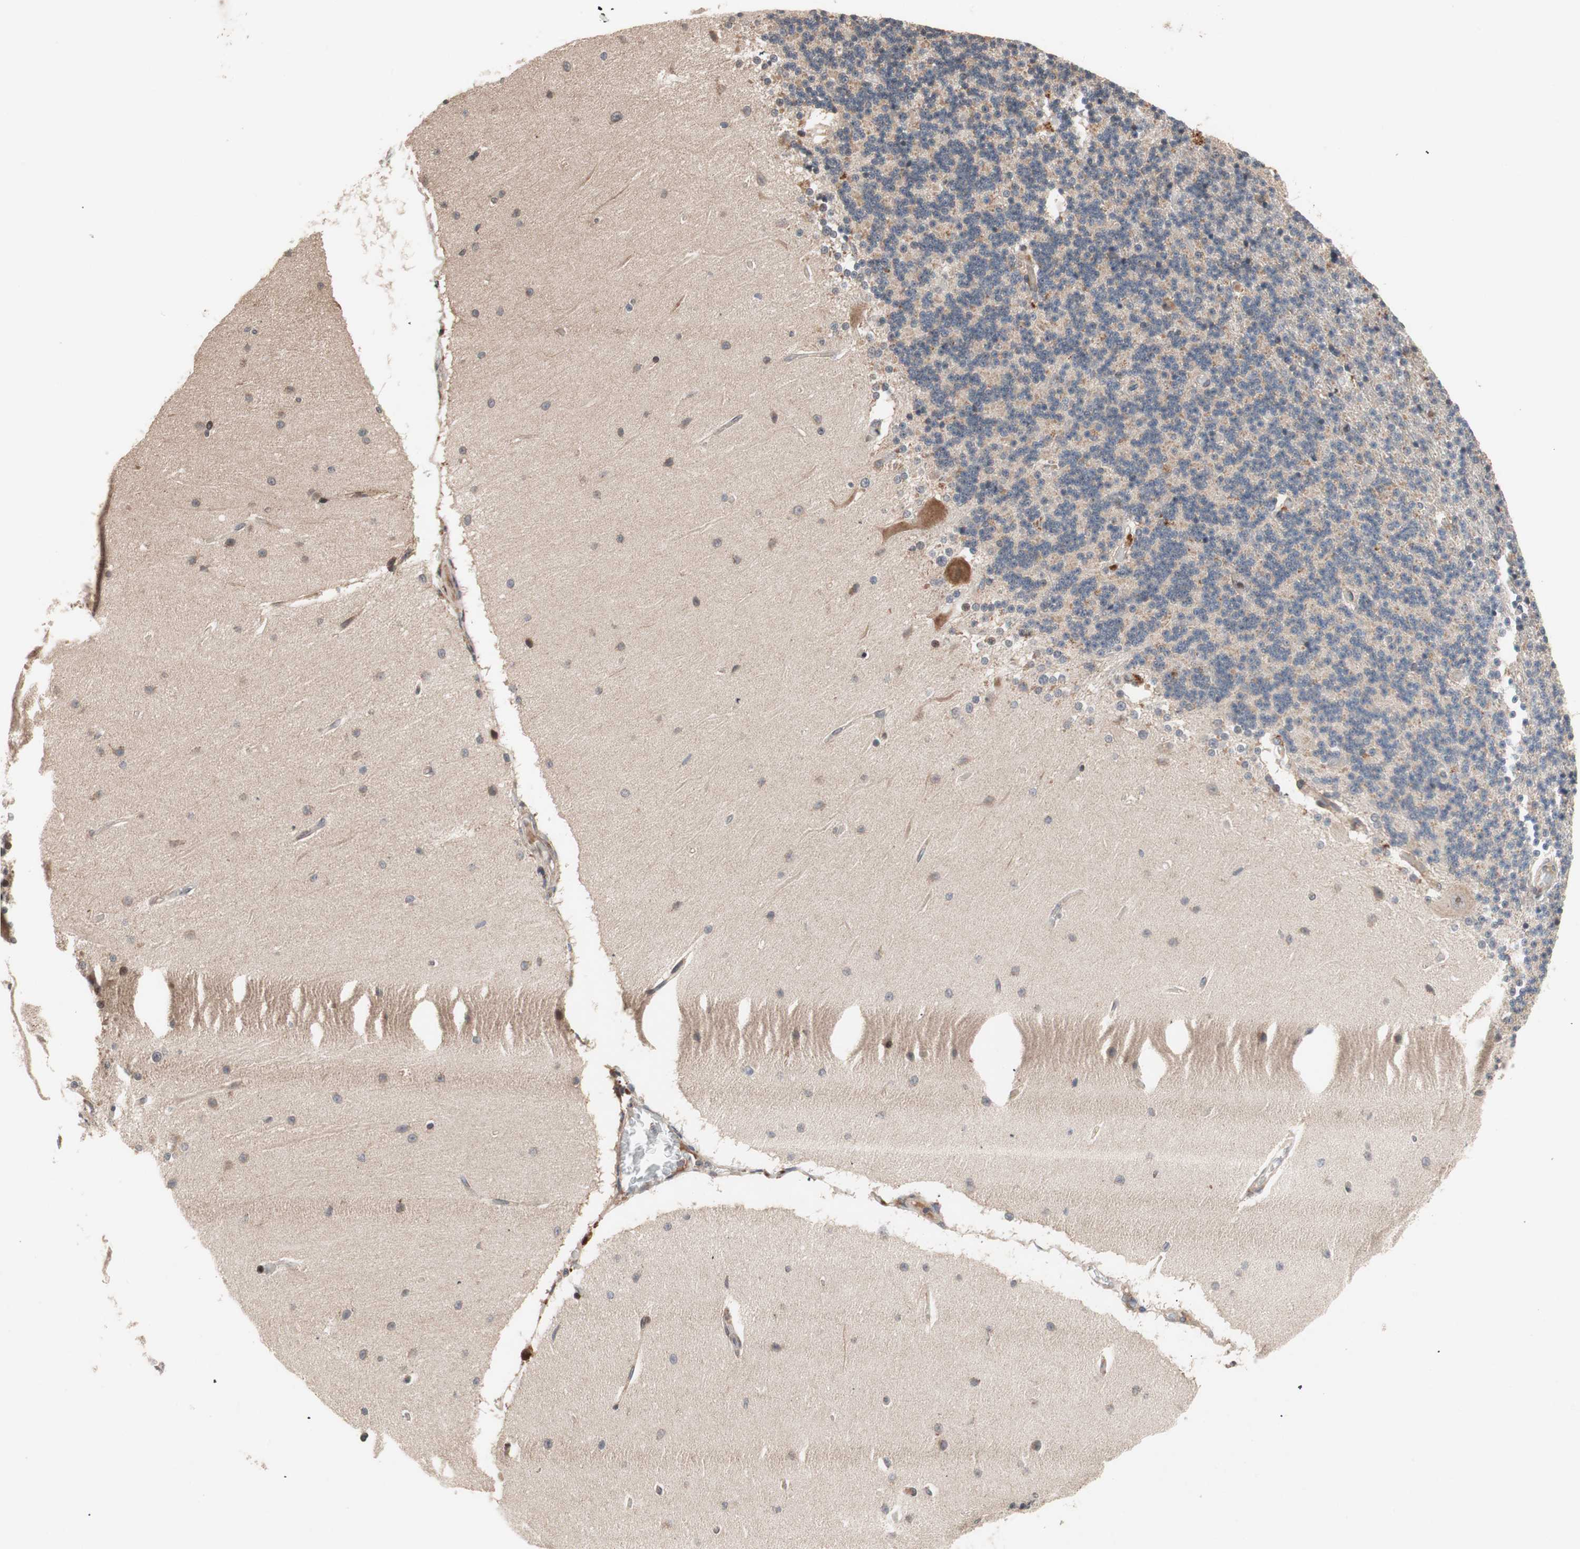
{"staining": {"intensity": "weak", "quantity": "25%-75%", "location": "cytoplasmic/membranous"}, "tissue": "cerebellum", "cell_type": "Cells in granular layer", "image_type": "normal", "snomed": [{"axis": "morphology", "description": "Normal tissue, NOS"}, {"axis": "topography", "description": "Cerebellum"}], "caption": "A brown stain labels weak cytoplasmic/membranous staining of a protein in cells in granular layer of benign cerebellum.", "gene": "NF2", "patient": {"sex": "female", "age": 54}}